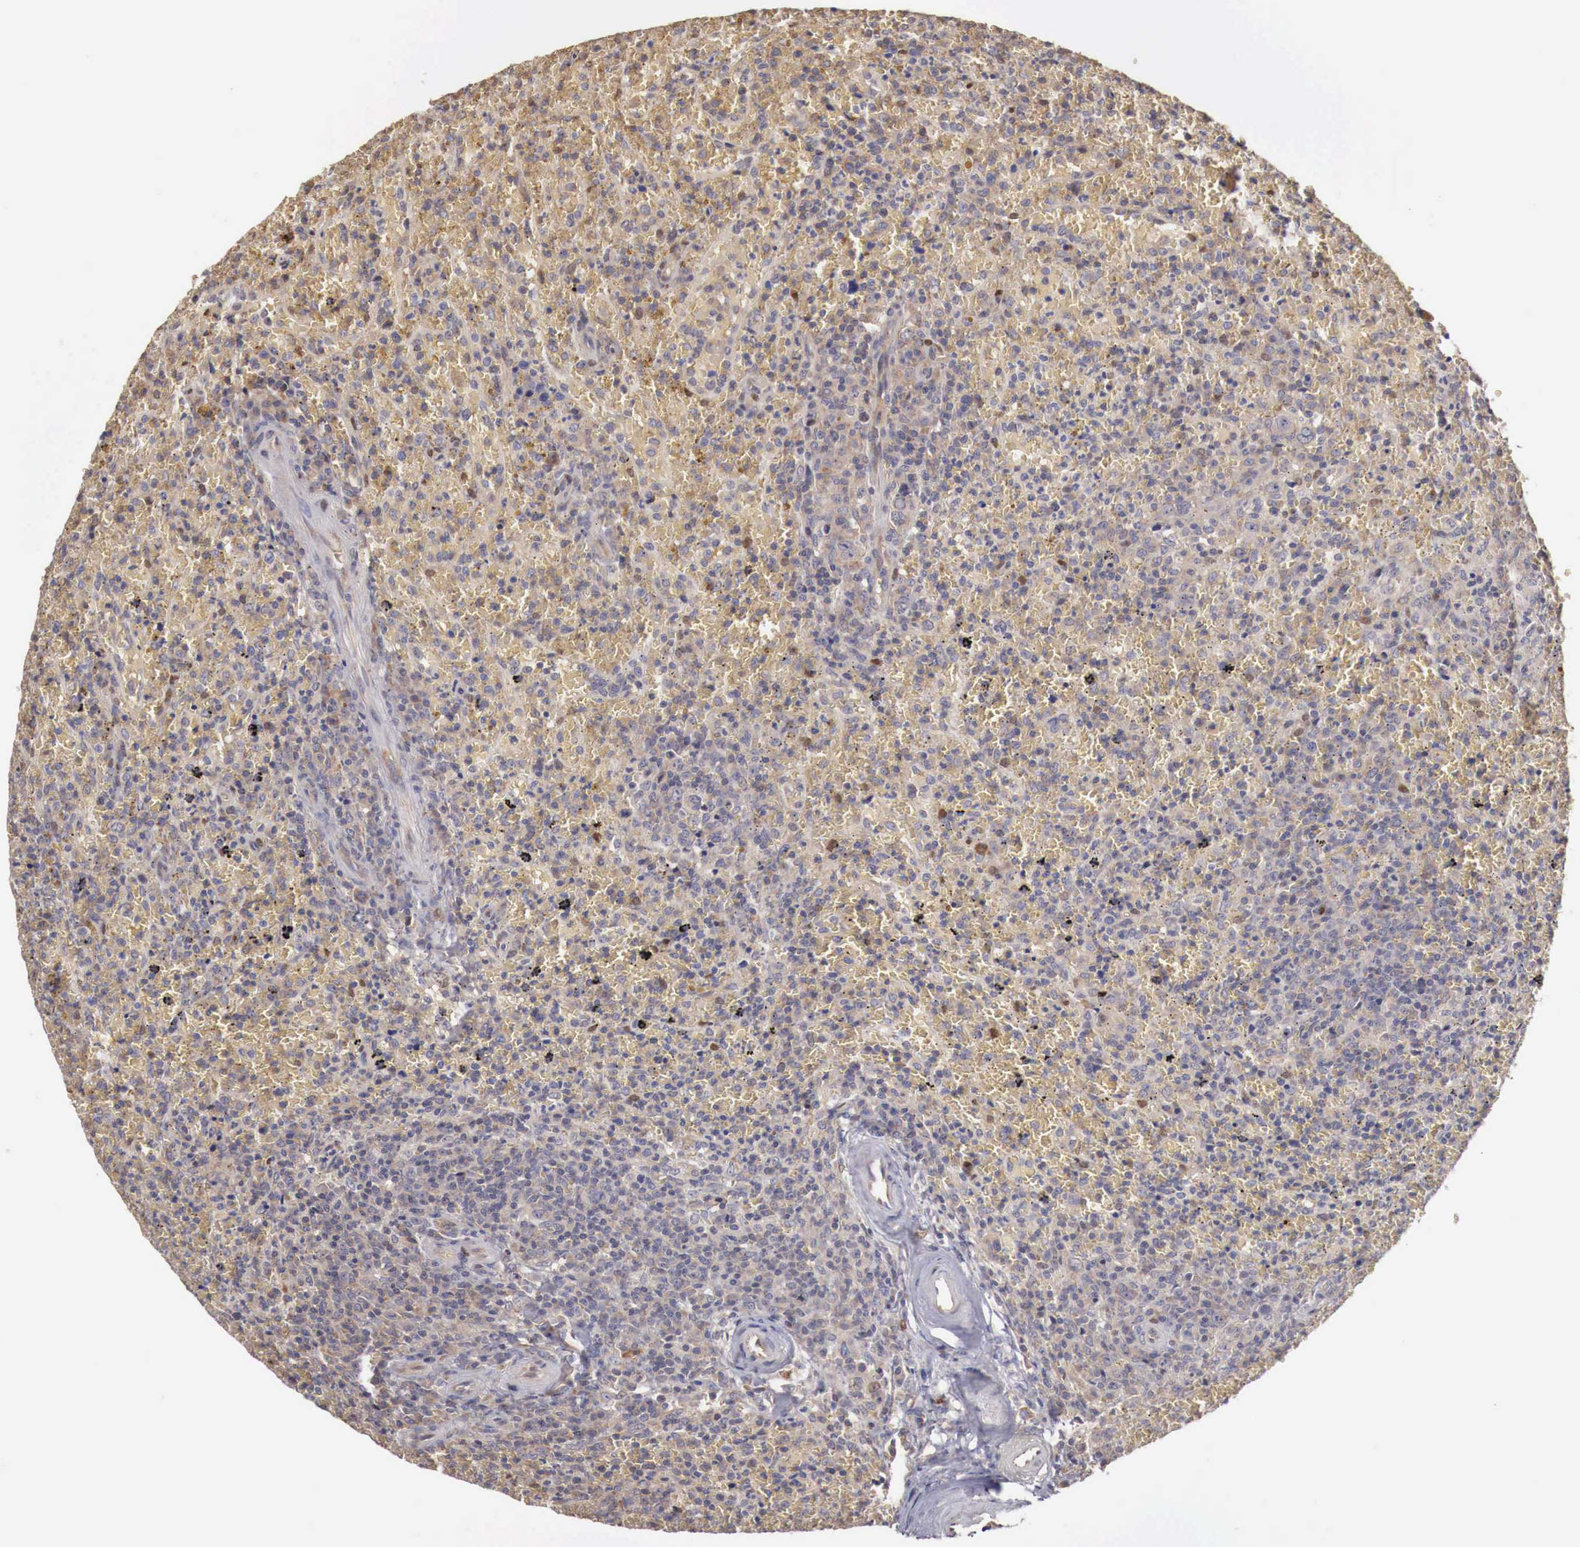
{"staining": {"intensity": "negative", "quantity": "none", "location": "none"}, "tissue": "lymphoma", "cell_type": "Tumor cells", "image_type": "cancer", "snomed": [{"axis": "morphology", "description": "Malignant lymphoma, non-Hodgkin's type, High grade"}, {"axis": "topography", "description": "Spleen"}, {"axis": "topography", "description": "Lymph node"}], "caption": "DAB immunohistochemical staining of high-grade malignant lymphoma, non-Hodgkin's type shows no significant positivity in tumor cells.", "gene": "KHDRBS2", "patient": {"sex": "female", "age": 70}}